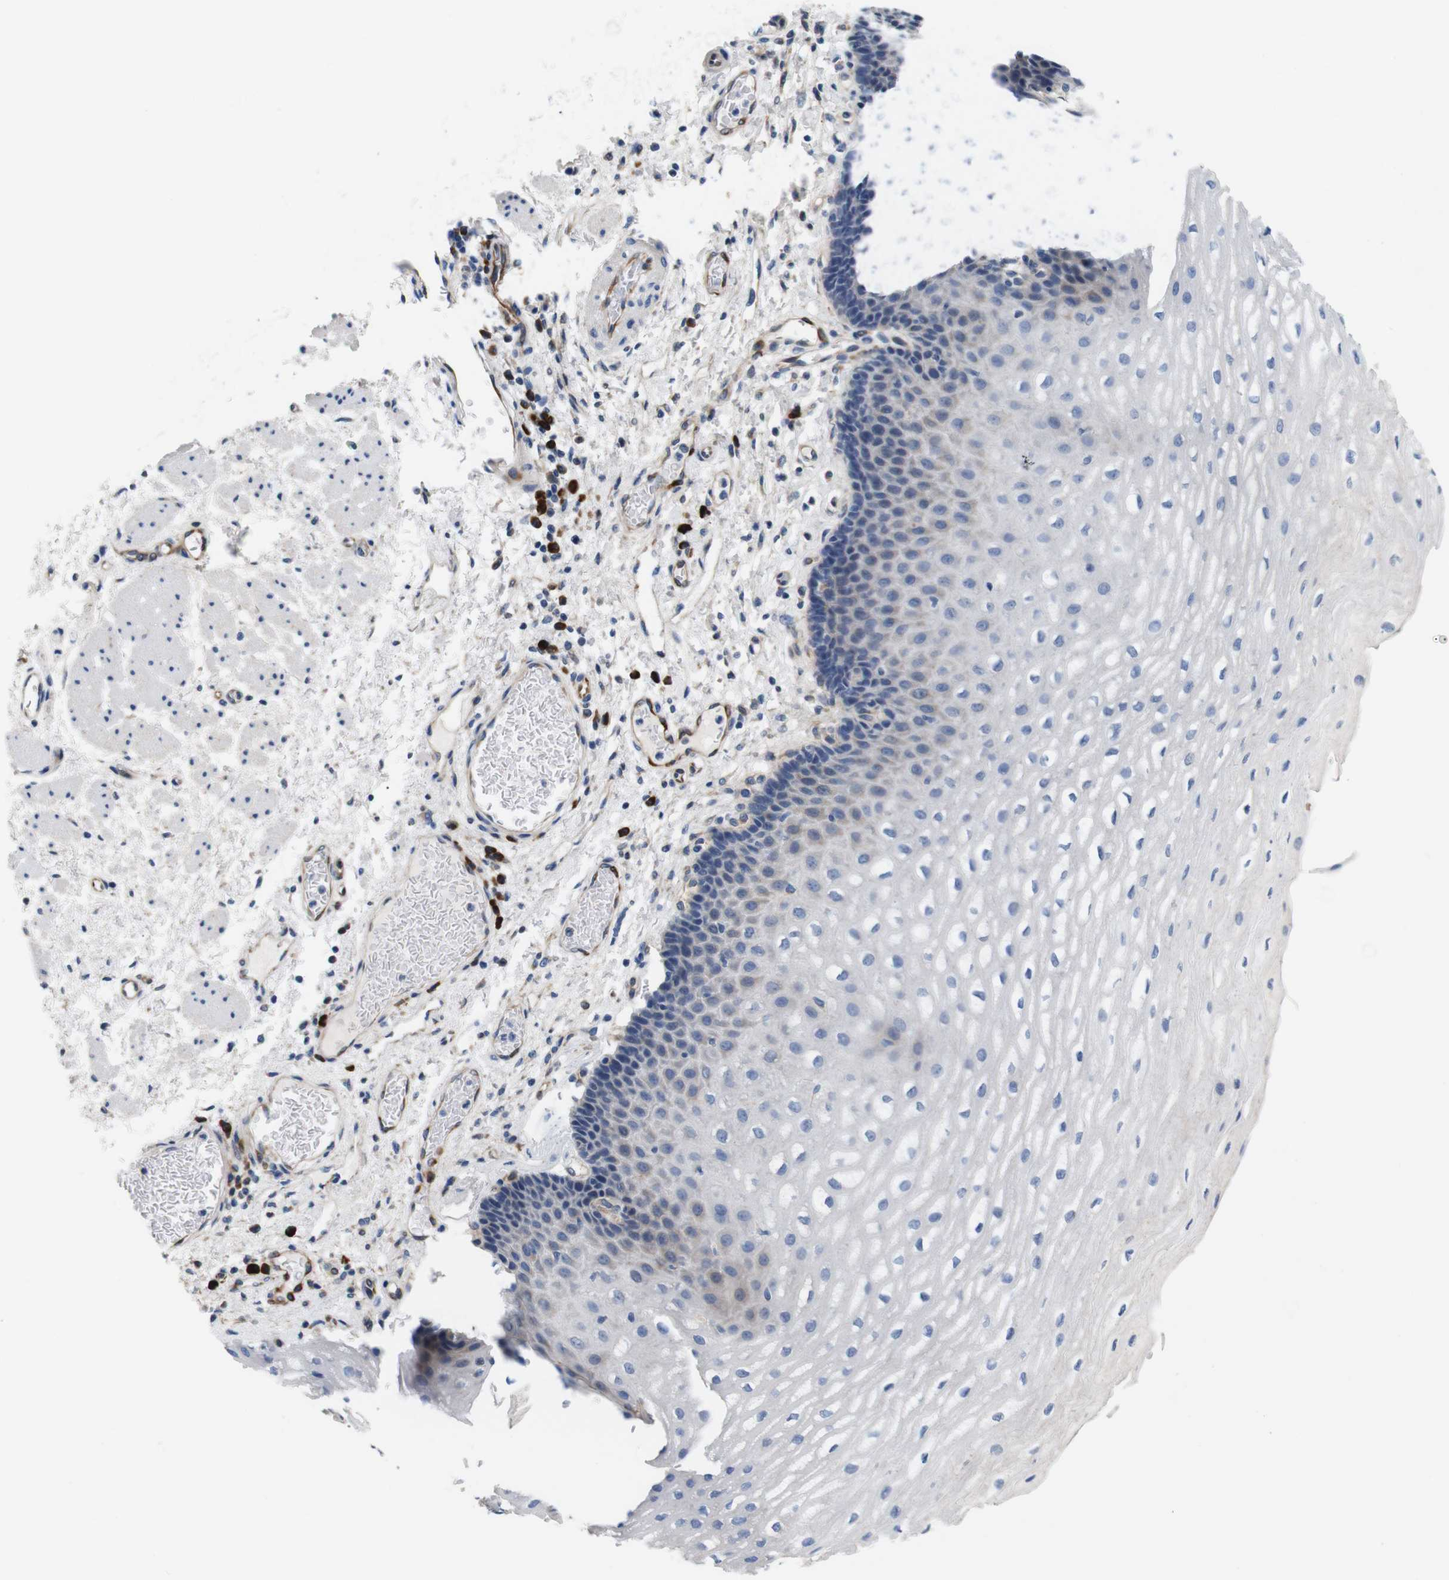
{"staining": {"intensity": "weak", "quantity": "<25%", "location": "cytoplasmic/membranous"}, "tissue": "esophagus", "cell_type": "Squamous epithelial cells", "image_type": "normal", "snomed": [{"axis": "morphology", "description": "Normal tissue, NOS"}, {"axis": "topography", "description": "Esophagus"}], "caption": "Unremarkable esophagus was stained to show a protein in brown. There is no significant positivity in squamous epithelial cells. The staining is performed using DAB (3,3'-diaminobenzidine) brown chromogen with nuclei counter-stained in using hematoxylin.", "gene": "UBE2G2", "patient": {"sex": "male", "age": 54}}